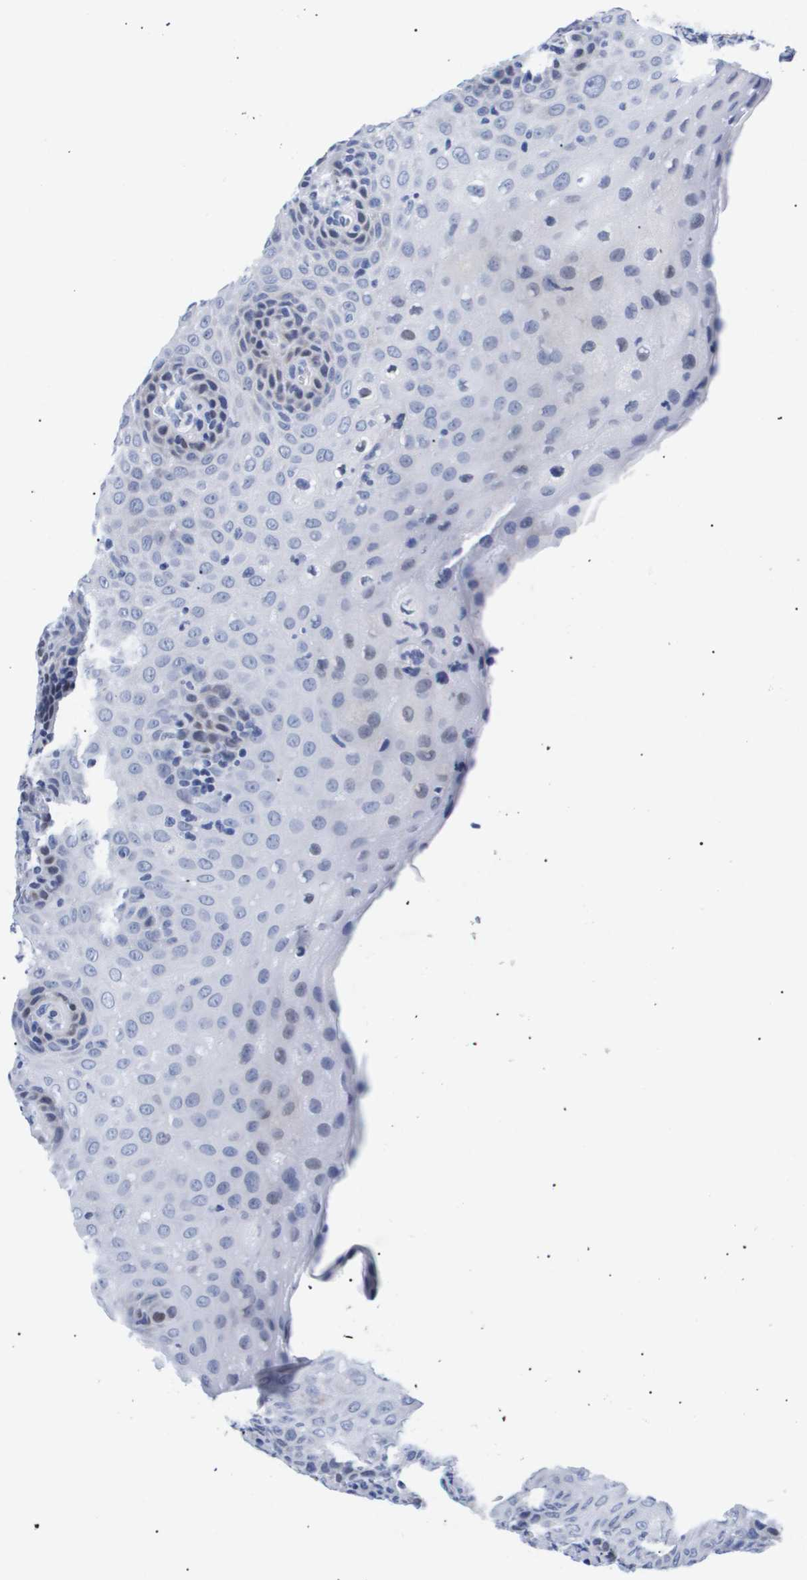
{"staining": {"intensity": "negative", "quantity": "none", "location": "none"}, "tissue": "tonsil", "cell_type": "Germinal center cells", "image_type": "normal", "snomed": [{"axis": "morphology", "description": "Normal tissue, NOS"}, {"axis": "topography", "description": "Tonsil"}], "caption": "DAB (3,3'-diaminobenzidine) immunohistochemical staining of unremarkable tonsil demonstrates no significant staining in germinal center cells.", "gene": "SHD", "patient": {"sex": "male", "age": 37}}